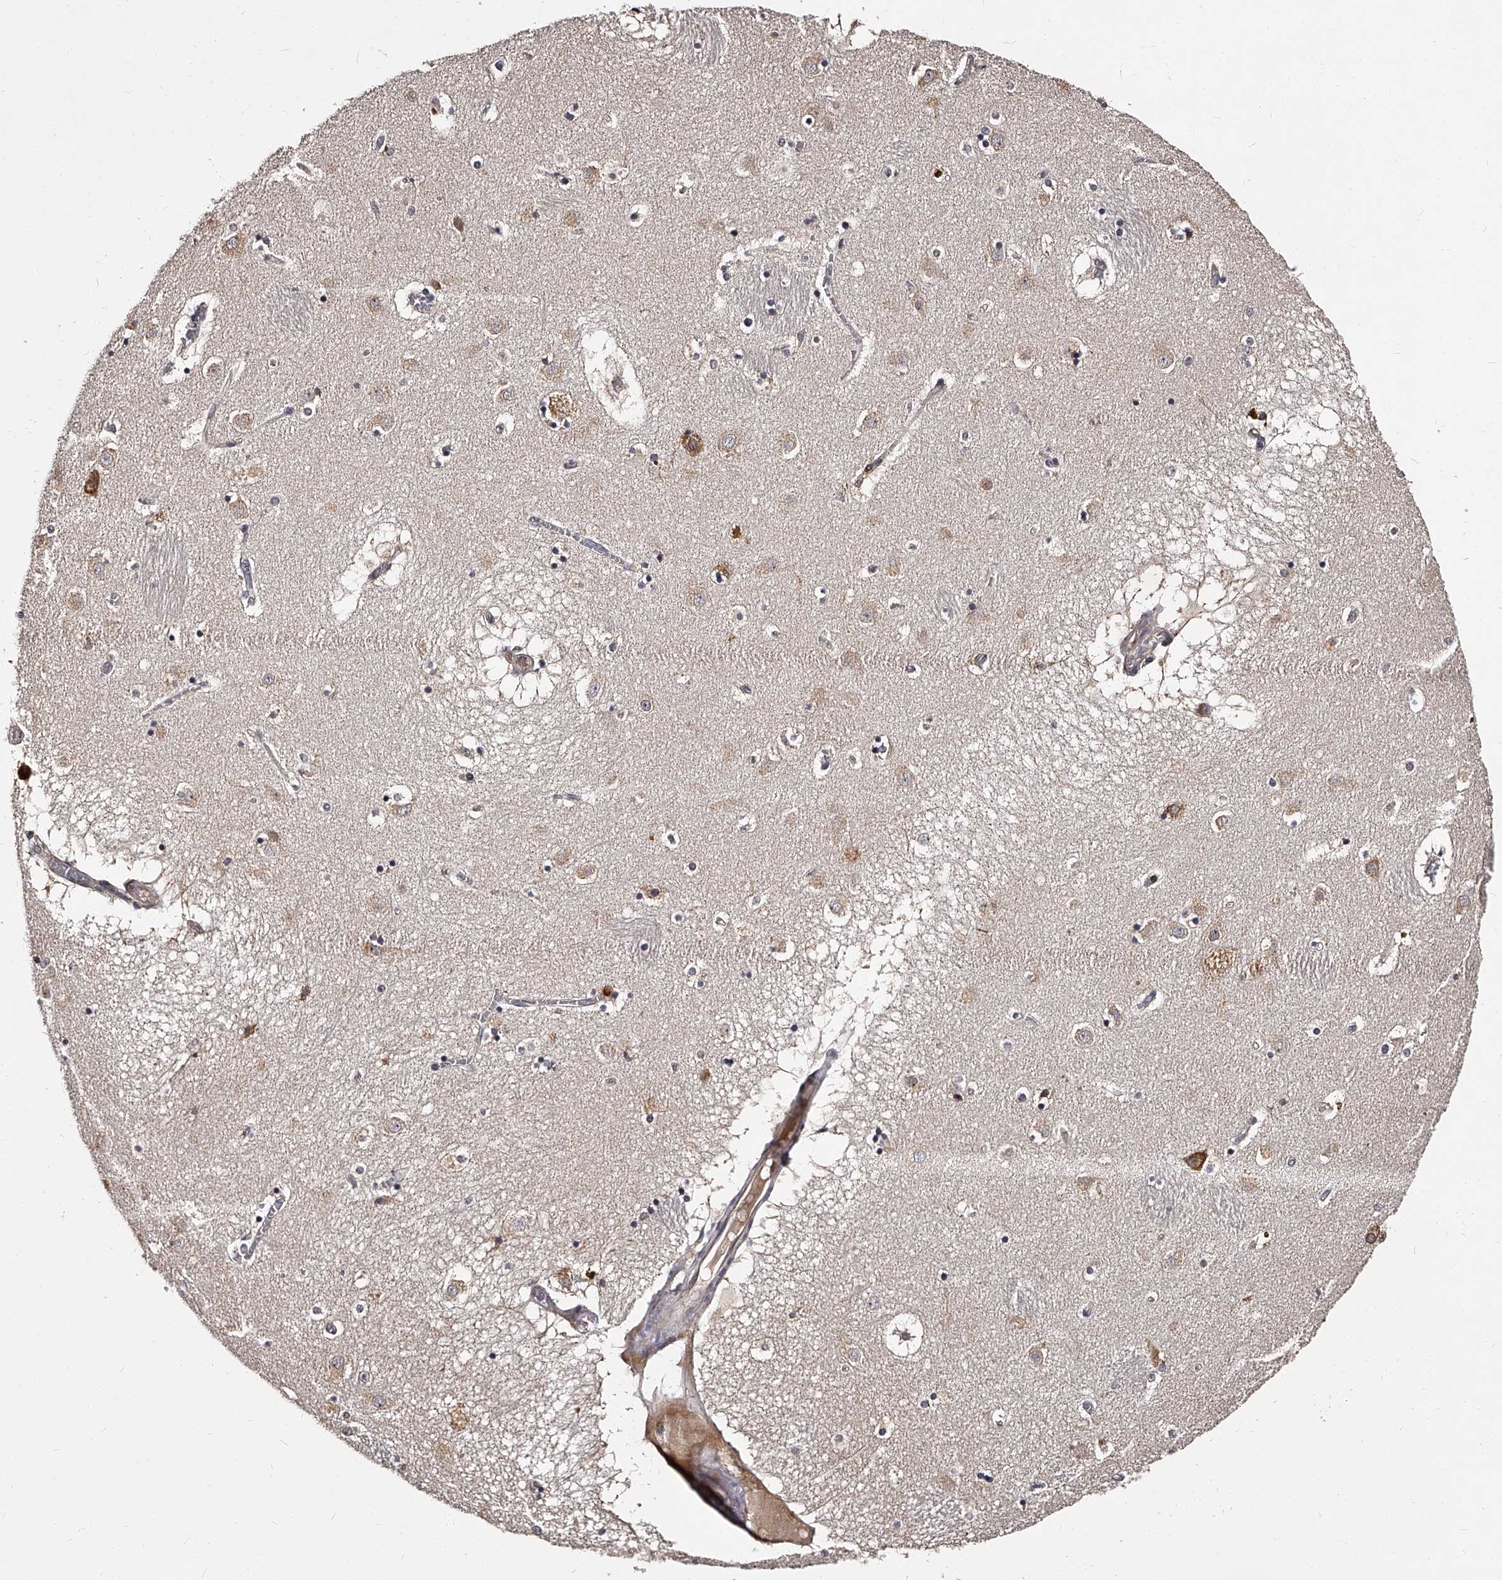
{"staining": {"intensity": "moderate", "quantity": "<25%", "location": "cytoplasmic/membranous"}, "tissue": "caudate", "cell_type": "Glial cells", "image_type": "normal", "snomed": [{"axis": "morphology", "description": "Normal tissue, NOS"}, {"axis": "topography", "description": "Lateral ventricle wall"}], "caption": "Immunohistochemical staining of normal caudate demonstrates moderate cytoplasmic/membranous protein expression in approximately <25% of glial cells. (DAB IHC, brown staining for protein, blue staining for nuclei).", "gene": "RSC1A1", "patient": {"sex": "male", "age": 70}}